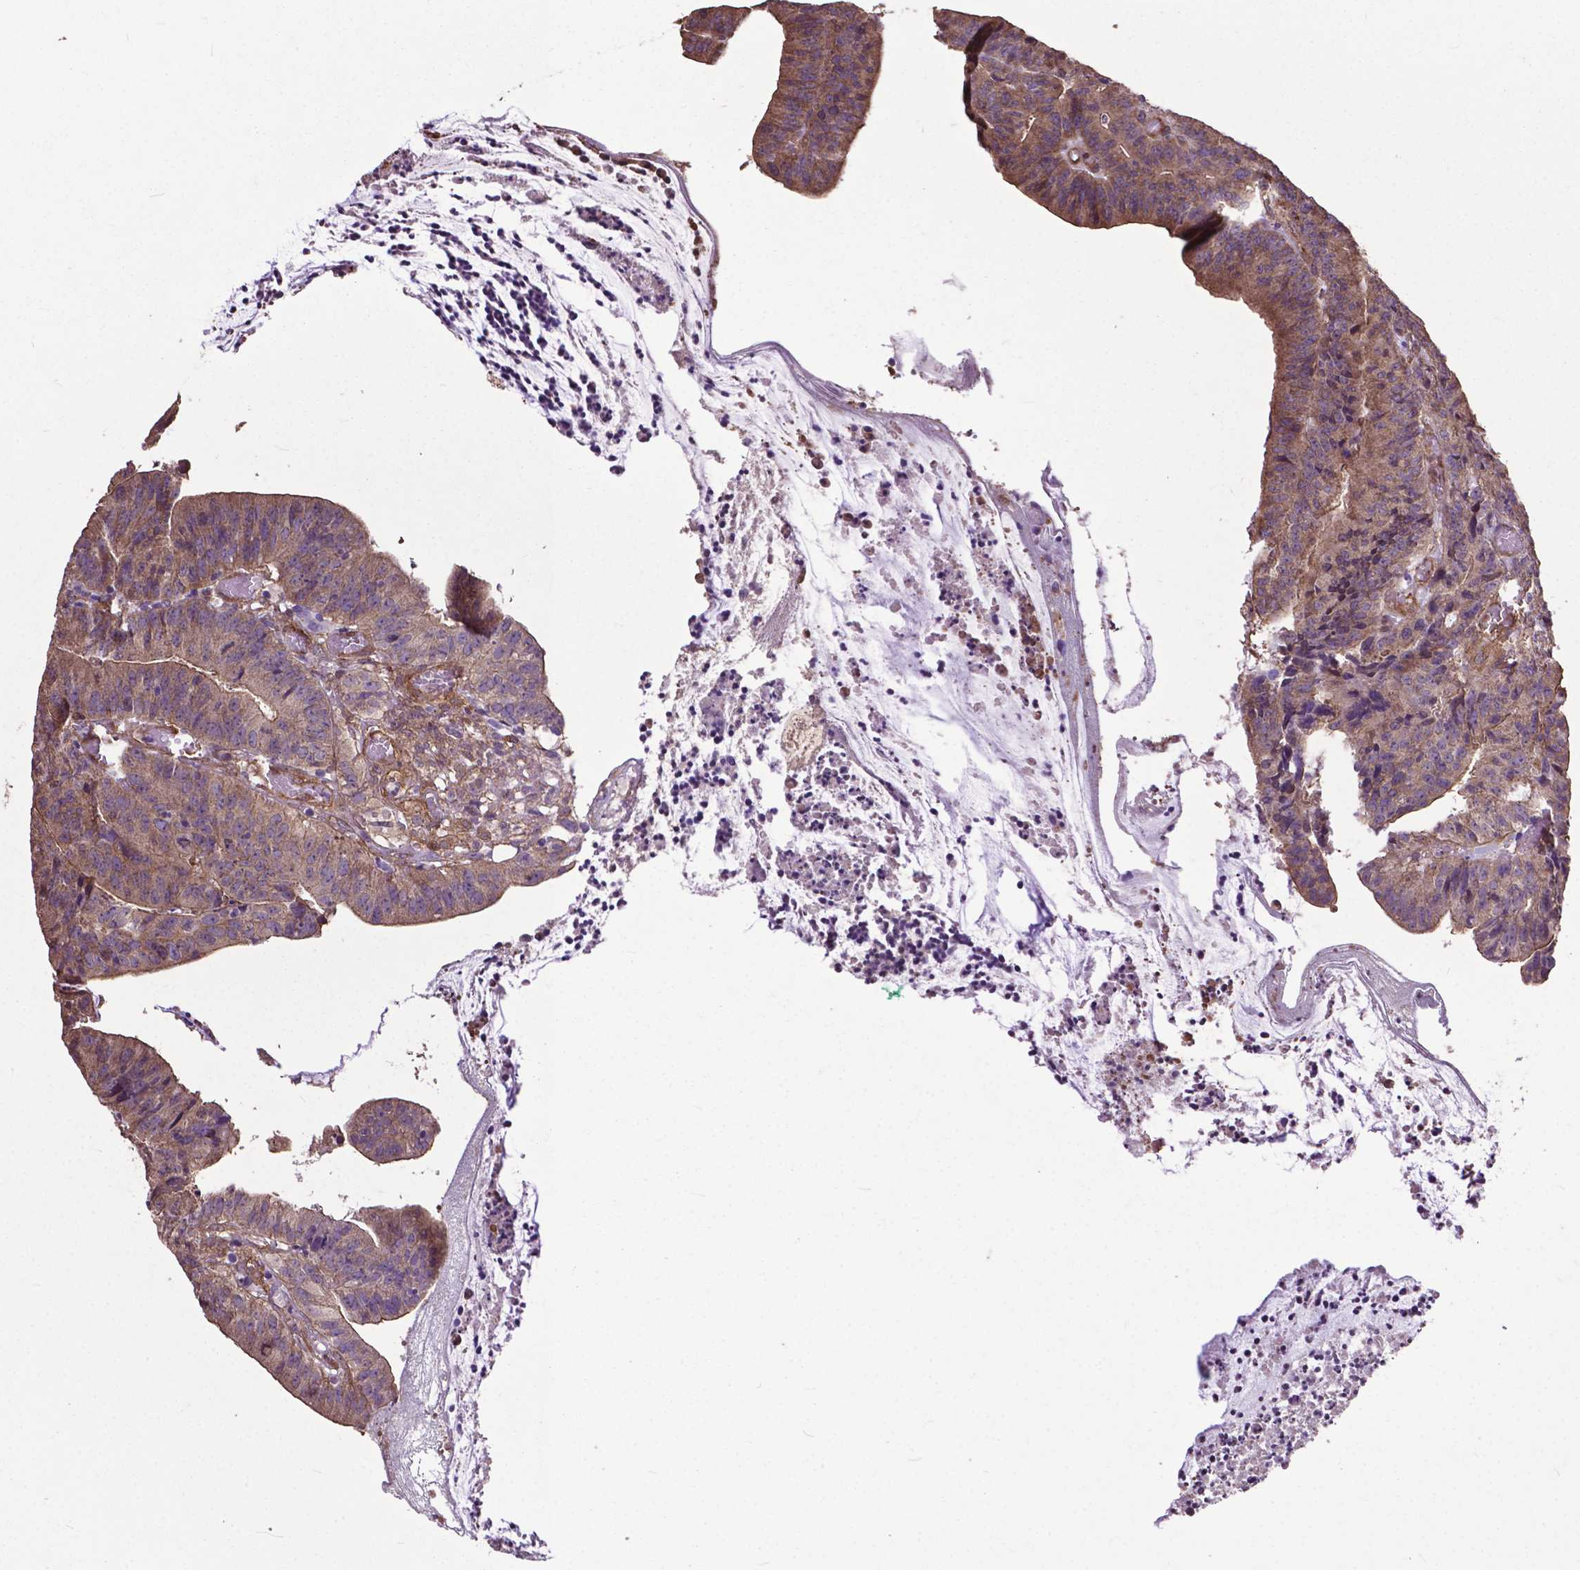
{"staining": {"intensity": "moderate", "quantity": ">75%", "location": "cytoplasmic/membranous"}, "tissue": "colorectal cancer", "cell_type": "Tumor cells", "image_type": "cancer", "snomed": [{"axis": "morphology", "description": "Adenocarcinoma, NOS"}, {"axis": "topography", "description": "Colon"}], "caption": "Colorectal adenocarcinoma tissue exhibits moderate cytoplasmic/membranous positivity in approximately >75% of tumor cells", "gene": "PDLIM1", "patient": {"sex": "female", "age": 78}}